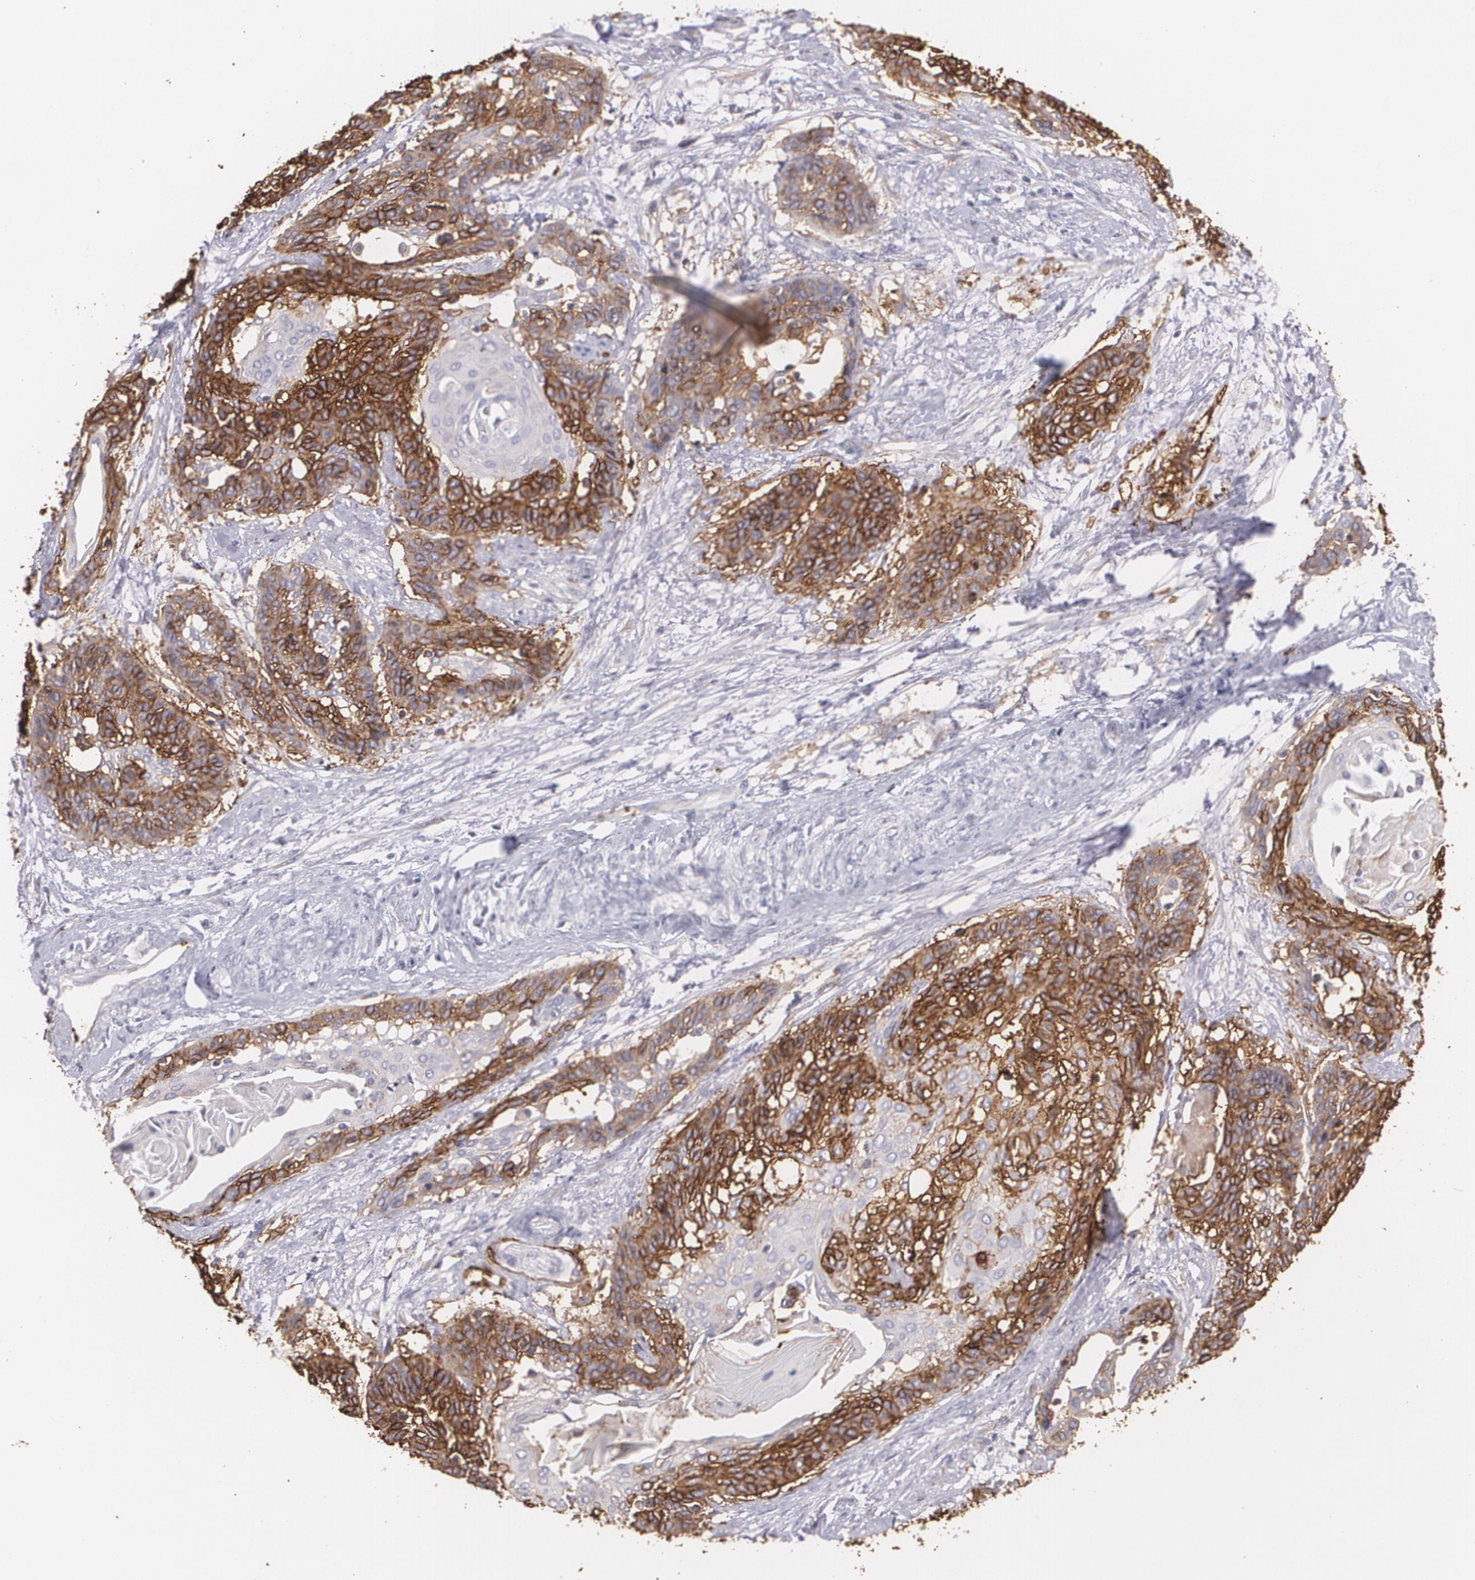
{"staining": {"intensity": "strong", "quantity": ">75%", "location": "cytoplasmic/membranous"}, "tissue": "cervical cancer", "cell_type": "Tumor cells", "image_type": "cancer", "snomed": [{"axis": "morphology", "description": "Squamous cell carcinoma, NOS"}, {"axis": "topography", "description": "Cervix"}], "caption": "Squamous cell carcinoma (cervical) stained for a protein (brown) shows strong cytoplasmic/membranous positive expression in approximately >75% of tumor cells.", "gene": "SLC2A1", "patient": {"sex": "female", "age": 57}}